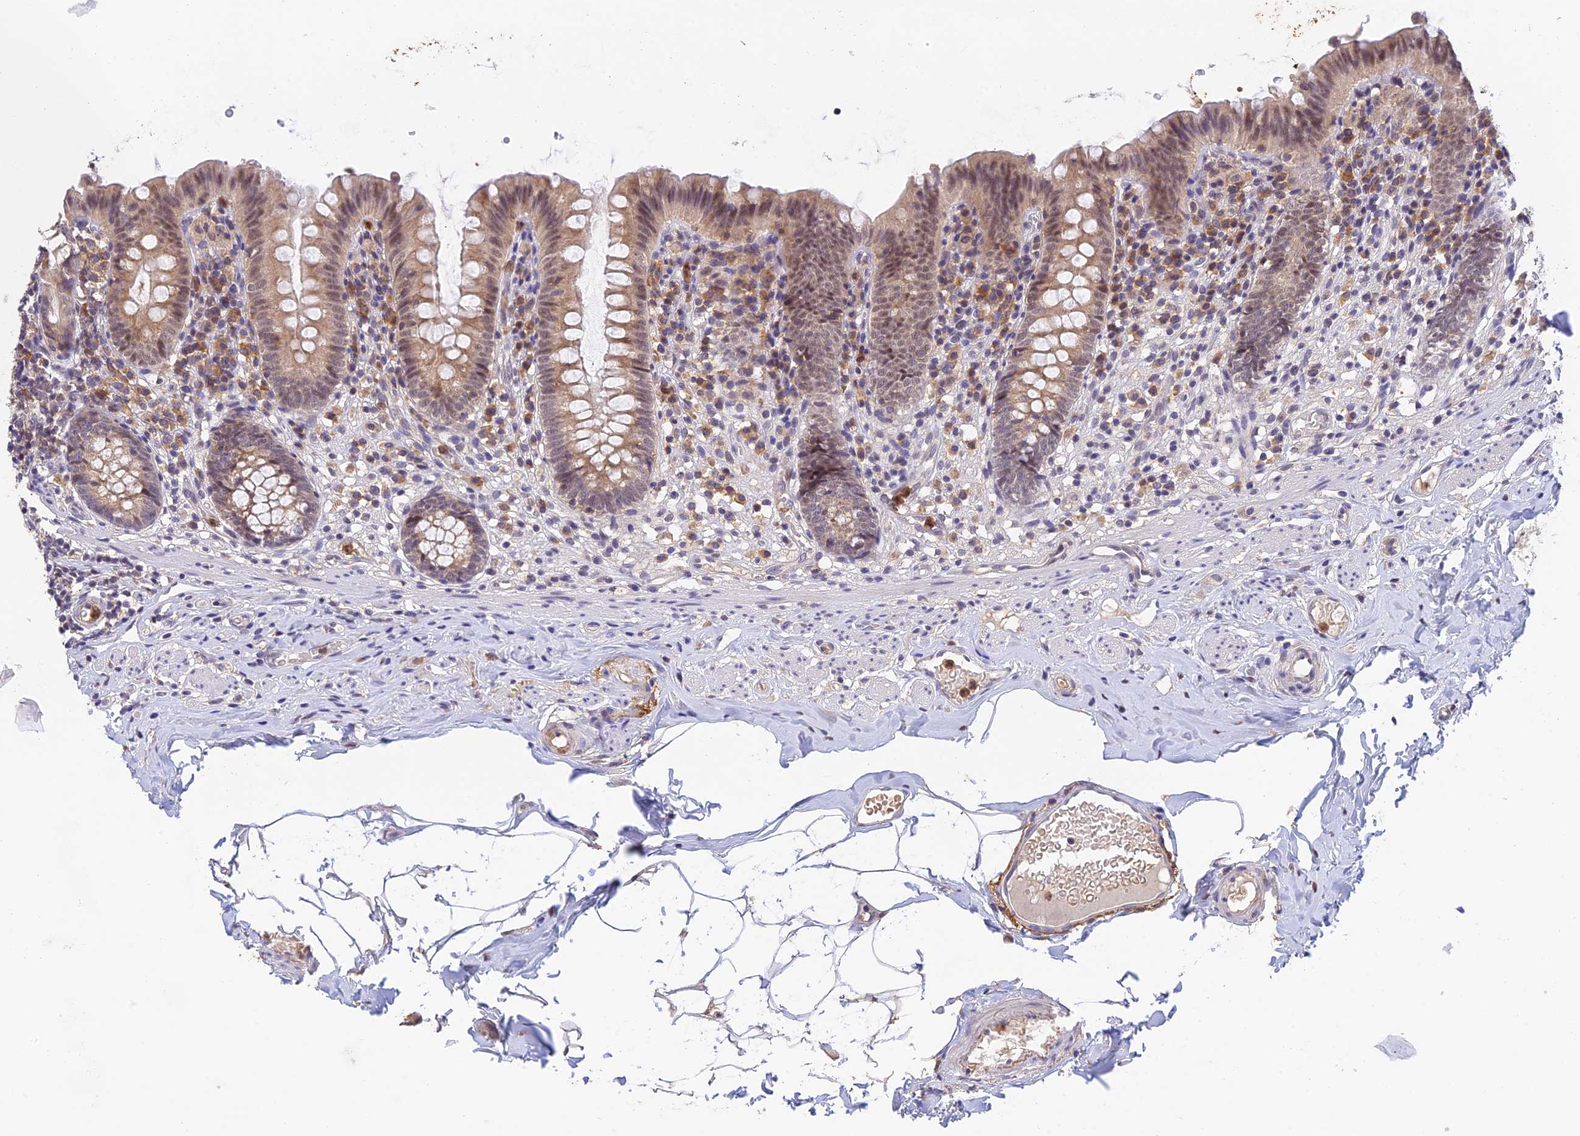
{"staining": {"intensity": "weak", "quantity": ">75%", "location": "cytoplasmic/membranous,nuclear"}, "tissue": "appendix", "cell_type": "Glandular cells", "image_type": "normal", "snomed": [{"axis": "morphology", "description": "Normal tissue, NOS"}, {"axis": "topography", "description": "Appendix"}], "caption": "This is a histology image of immunohistochemistry (IHC) staining of benign appendix, which shows weak expression in the cytoplasmic/membranous,nuclear of glandular cells.", "gene": "PEX16", "patient": {"sex": "male", "age": 55}}